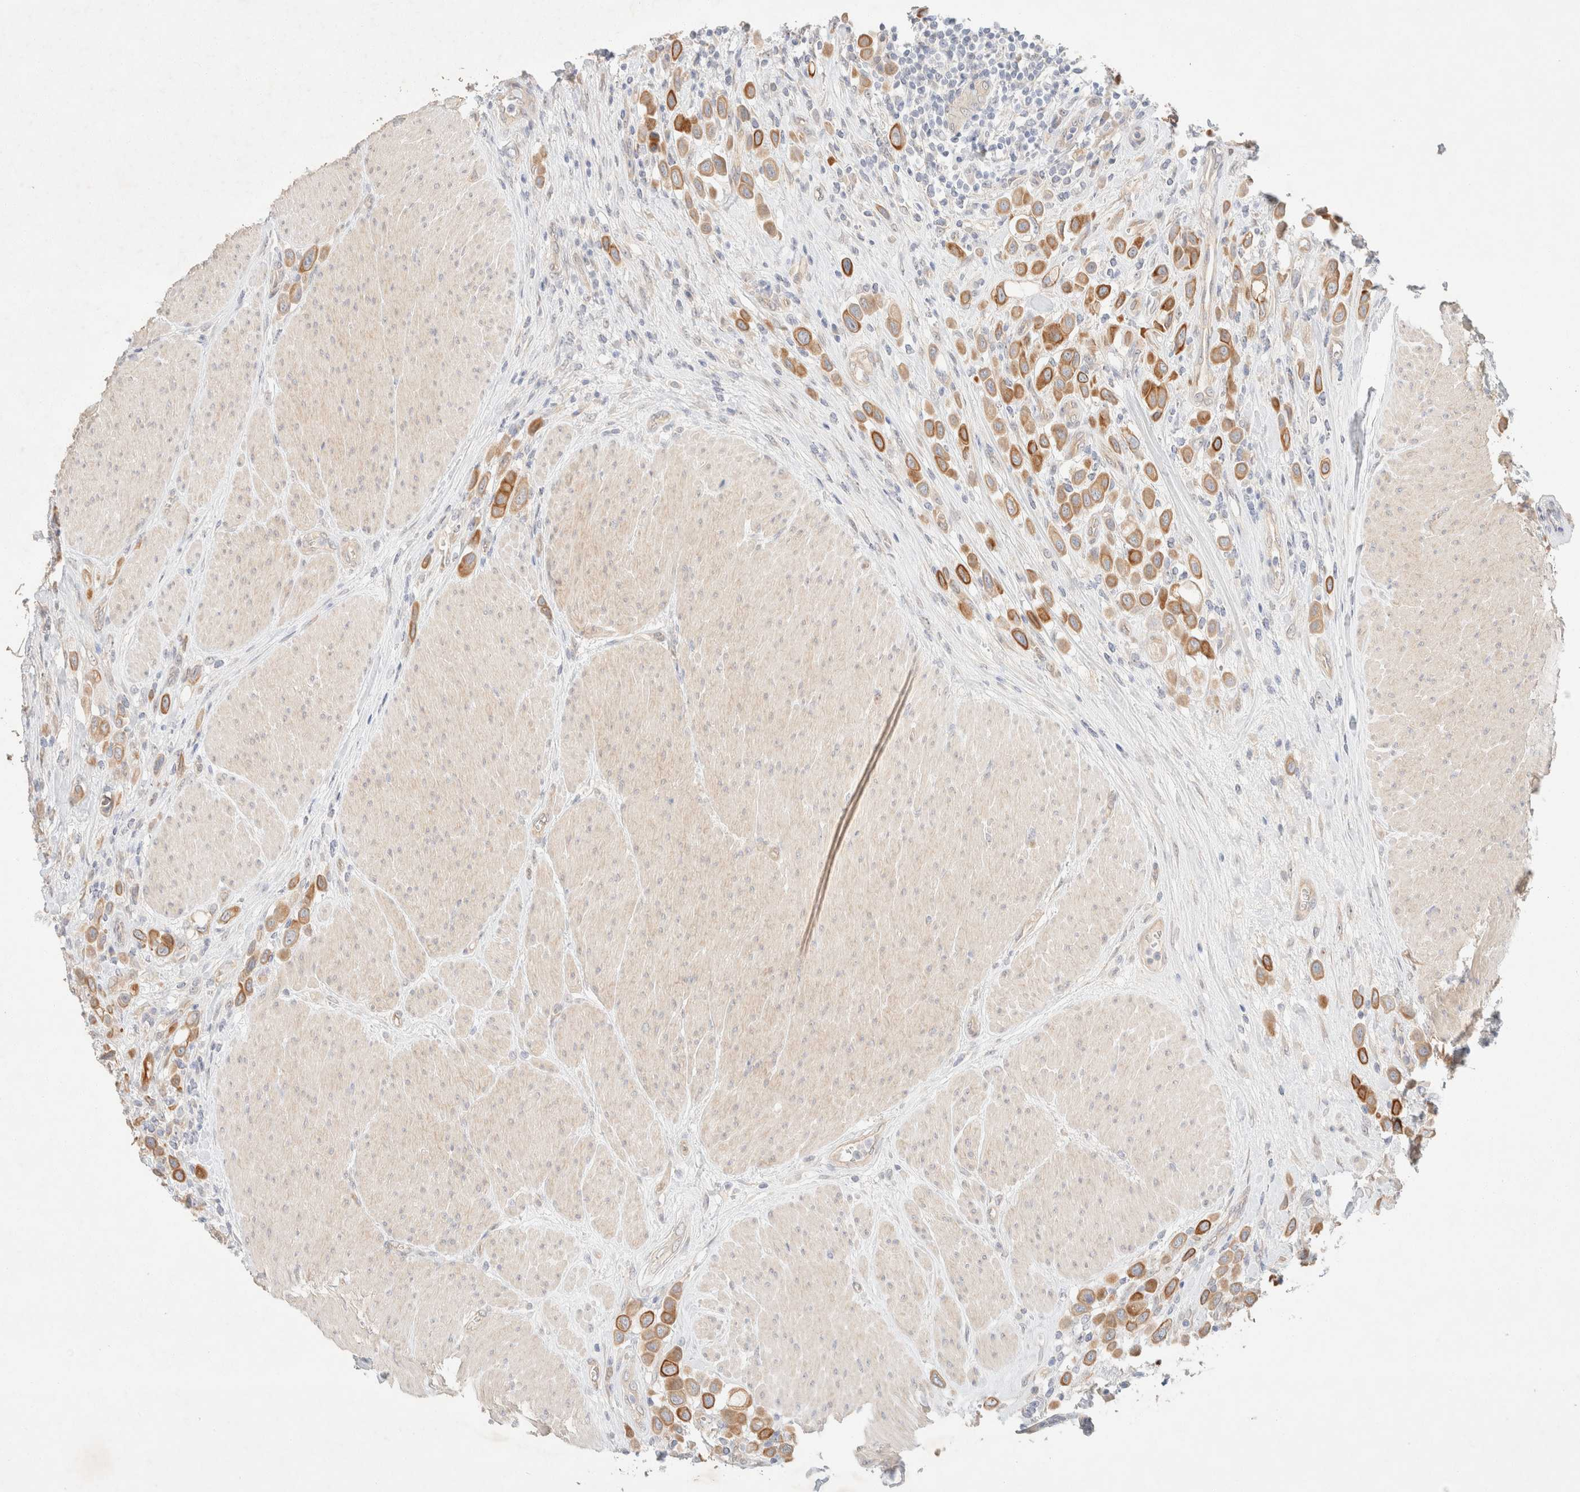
{"staining": {"intensity": "strong", "quantity": ">75%", "location": "cytoplasmic/membranous"}, "tissue": "urothelial cancer", "cell_type": "Tumor cells", "image_type": "cancer", "snomed": [{"axis": "morphology", "description": "Urothelial carcinoma, High grade"}, {"axis": "topography", "description": "Urinary bladder"}], "caption": "IHC of high-grade urothelial carcinoma shows high levels of strong cytoplasmic/membranous positivity in about >75% of tumor cells.", "gene": "CSNK1E", "patient": {"sex": "male", "age": 50}}